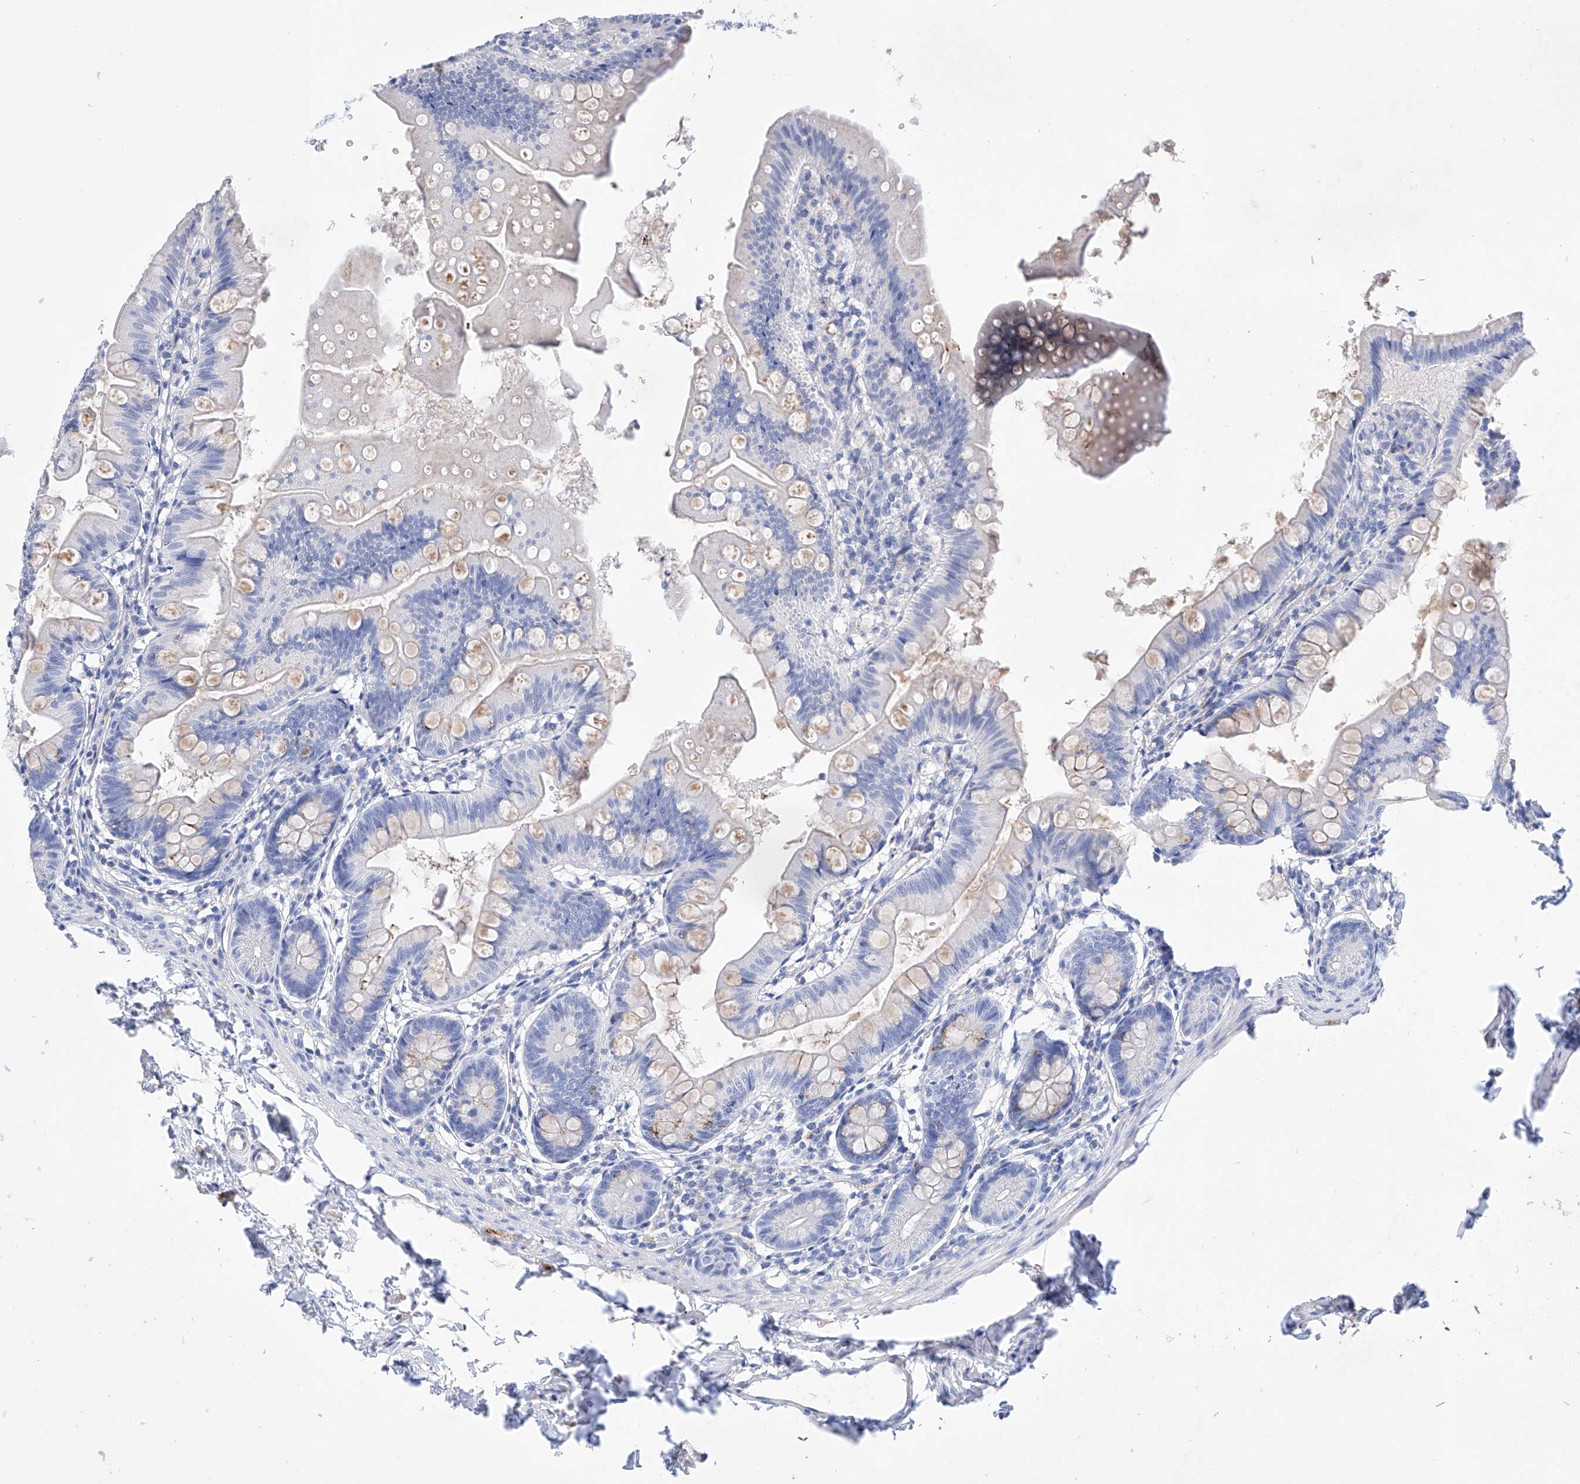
{"staining": {"intensity": "weak", "quantity": "<25%", "location": "cytoplasmic/membranous"}, "tissue": "small intestine", "cell_type": "Glandular cells", "image_type": "normal", "snomed": [{"axis": "morphology", "description": "Normal tissue, NOS"}, {"axis": "topography", "description": "Small intestine"}], "caption": "Small intestine stained for a protein using immunohistochemistry (IHC) shows no expression glandular cells.", "gene": "LURAP1", "patient": {"sex": "male", "age": 7}}